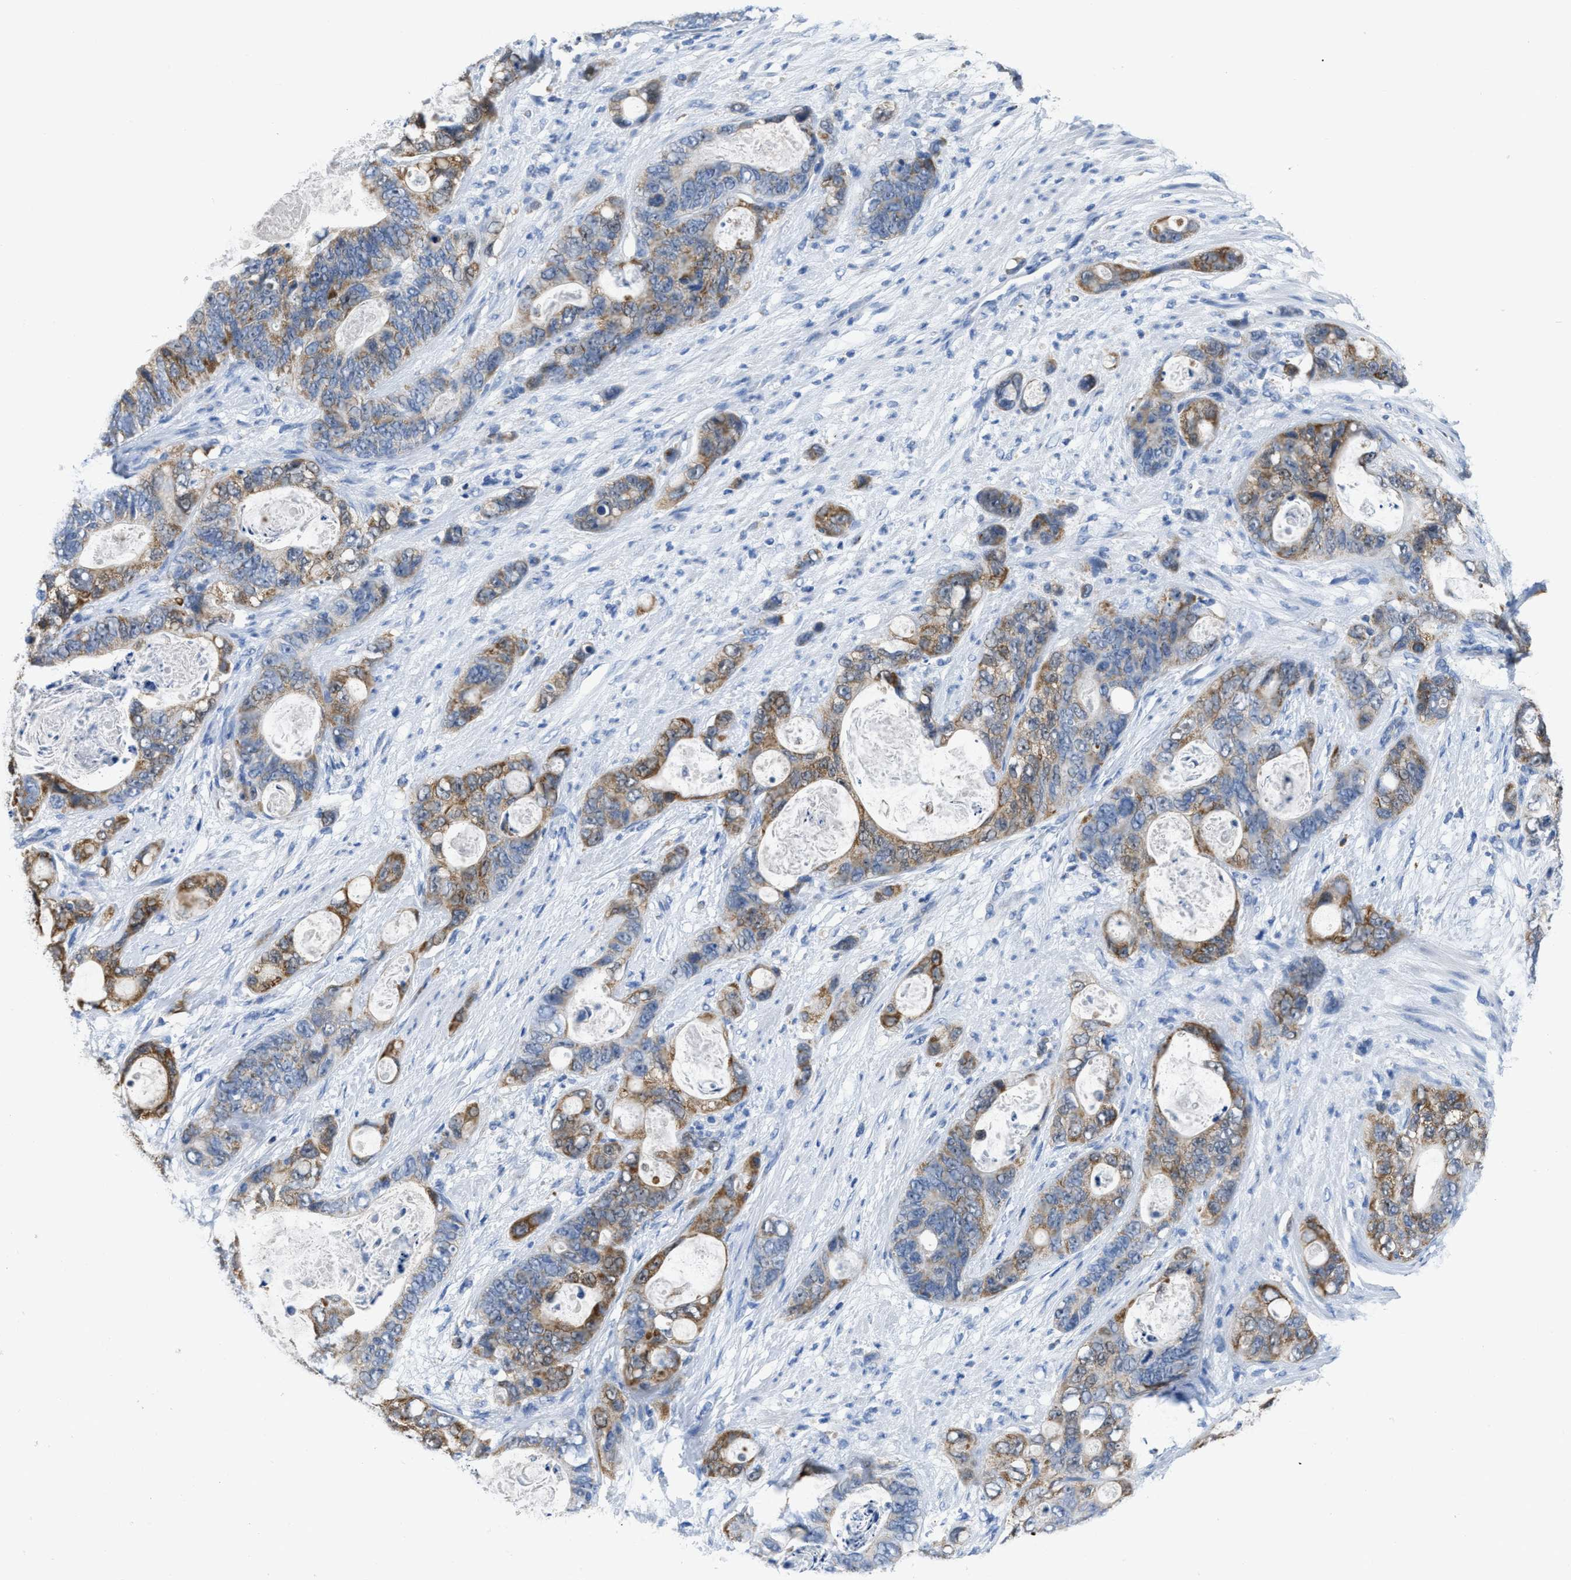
{"staining": {"intensity": "moderate", "quantity": ">75%", "location": "cytoplasmic/membranous"}, "tissue": "stomach cancer", "cell_type": "Tumor cells", "image_type": "cancer", "snomed": [{"axis": "morphology", "description": "Normal tissue, NOS"}, {"axis": "morphology", "description": "Adenocarcinoma, NOS"}, {"axis": "topography", "description": "Stomach"}], "caption": "Adenocarcinoma (stomach) stained with a protein marker reveals moderate staining in tumor cells.", "gene": "ETFA", "patient": {"sex": "female", "age": 89}}